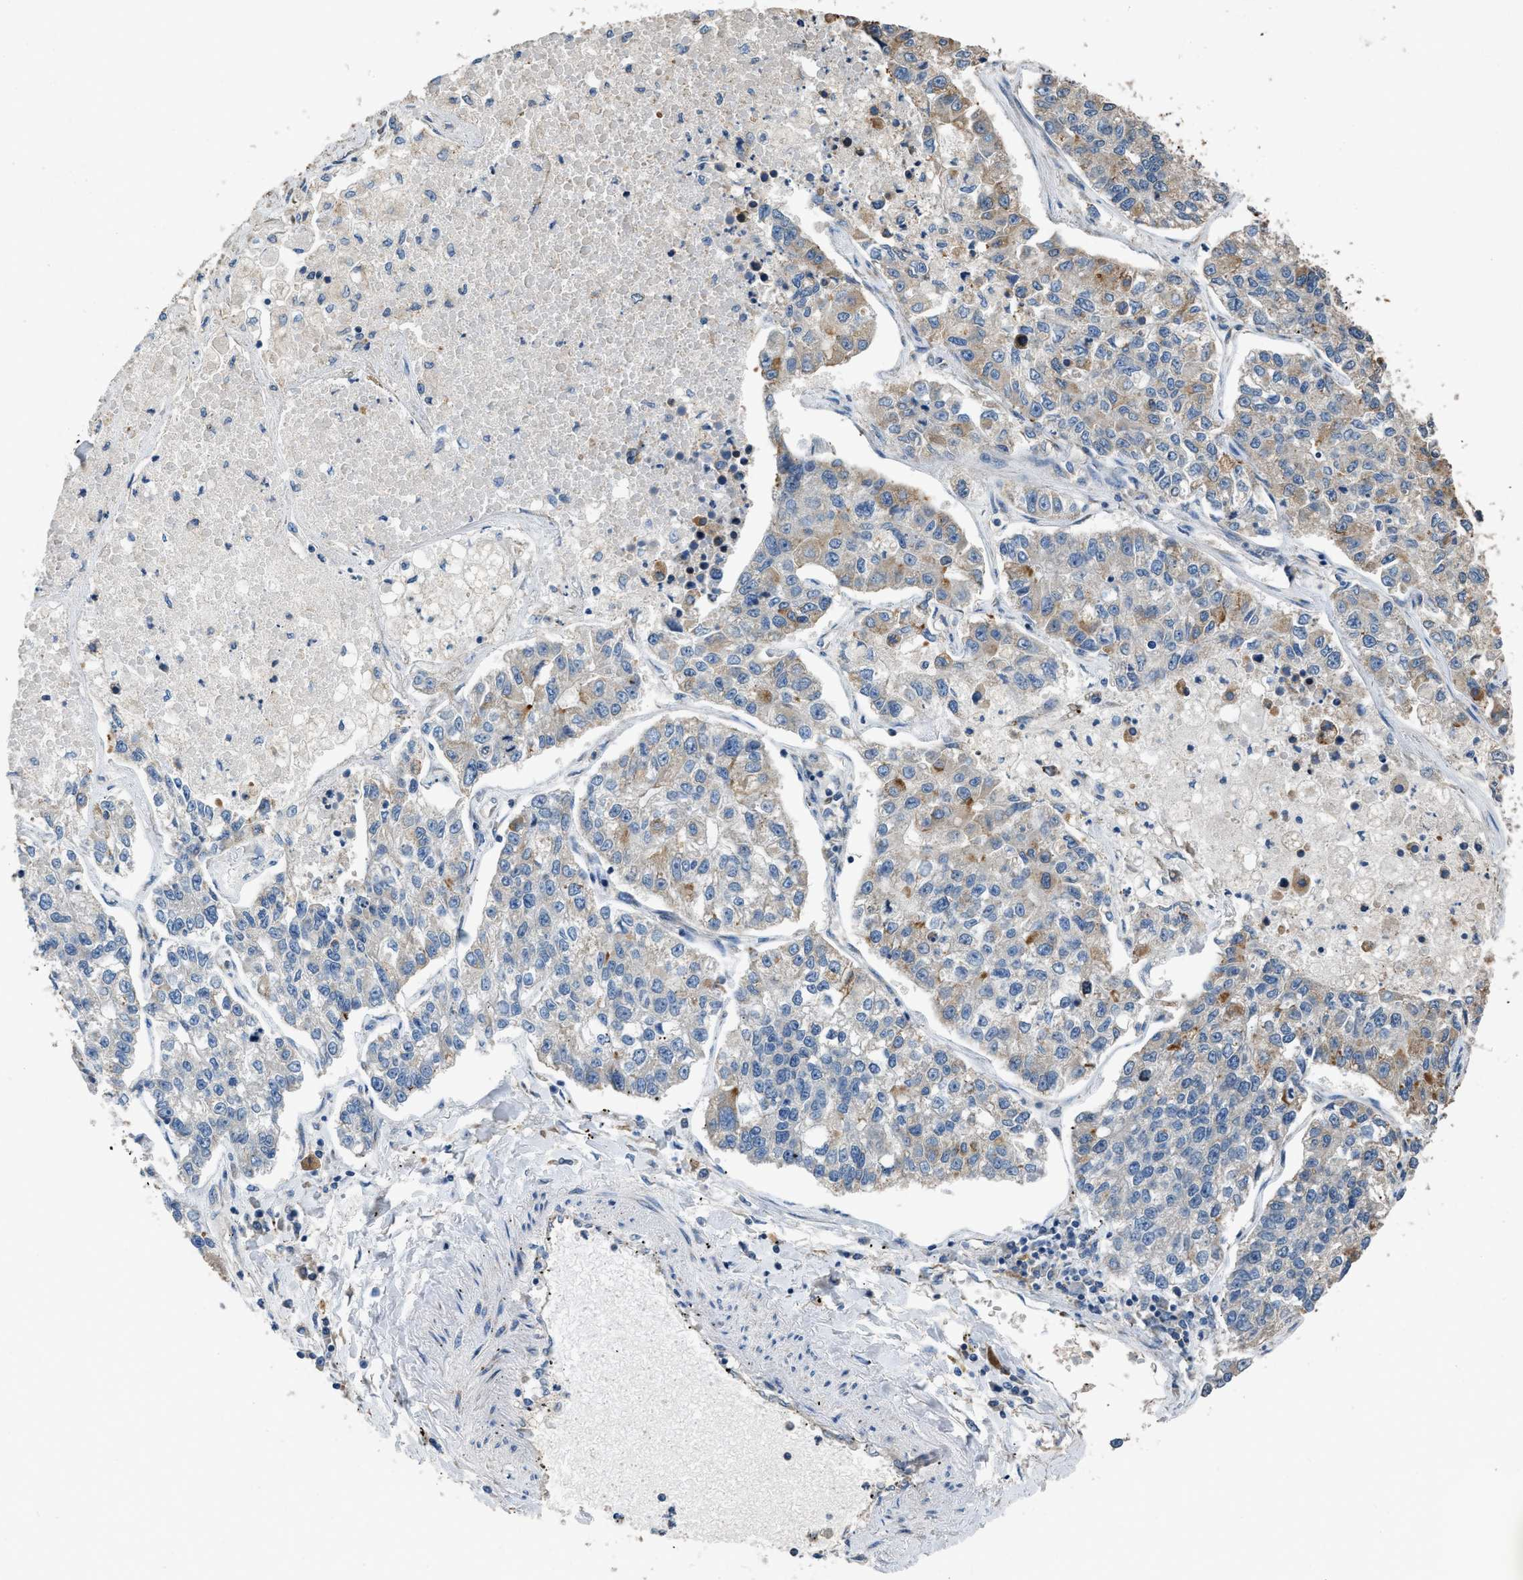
{"staining": {"intensity": "weak", "quantity": "<25%", "location": "cytoplasmic/membranous"}, "tissue": "lung cancer", "cell_type": "Tumor cells", "image_type": "cancer", "snomed": [{"axis": "morphology", "description": "Adenocarcinoma, NOS"}, {"axis": "topography", "description": "Lung"}], "caption": "This is an immunohistochemistry (IHC) image of adenocarcinoma (lung). There is no expression in tumor cells.", "gene": "TMEM150A", "patient": {"sex": "male", "age": 49}}